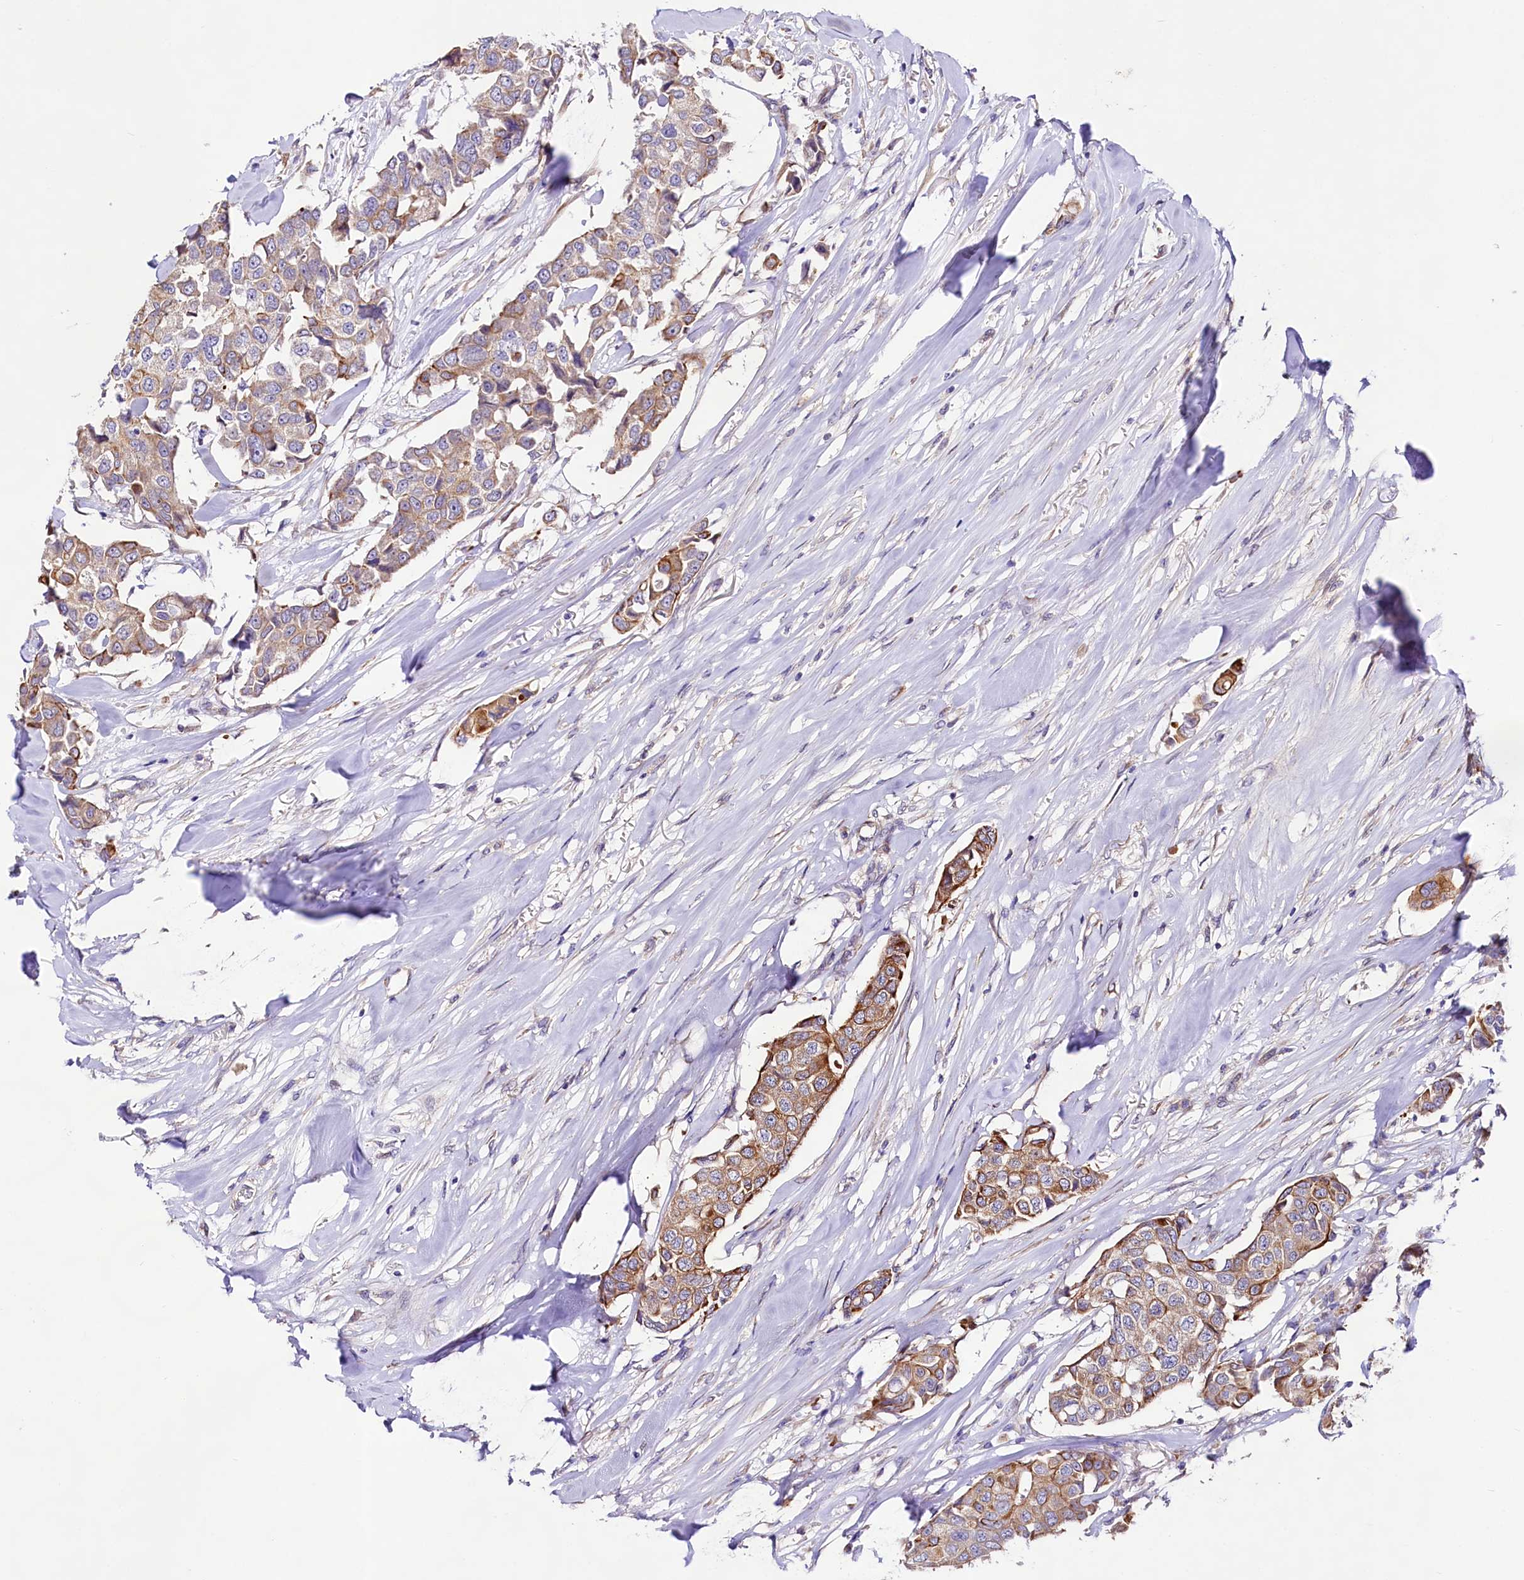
{"staining": {"intensity": "moderate", "quantity": "25%-75%", "location": "cytoplasmic/membranous"}, "tissue": "breast cancer", "cell_type": "Tumor cells", "image_type": "cancer", "snomed": [{"axis": "morphology", "description": "Duct carcinoma"}, {"axis": "topography", "description": "Breast"}], "caption": "Brown immunohistochemical staining in human breast cancer (intraductal carcinoma) displays moderate cytoplasmic/membranous expression in approximately 25%-75% of tumor cells.", "gene": "VPS11", "patient": {"sex": "female", "age": 80}}